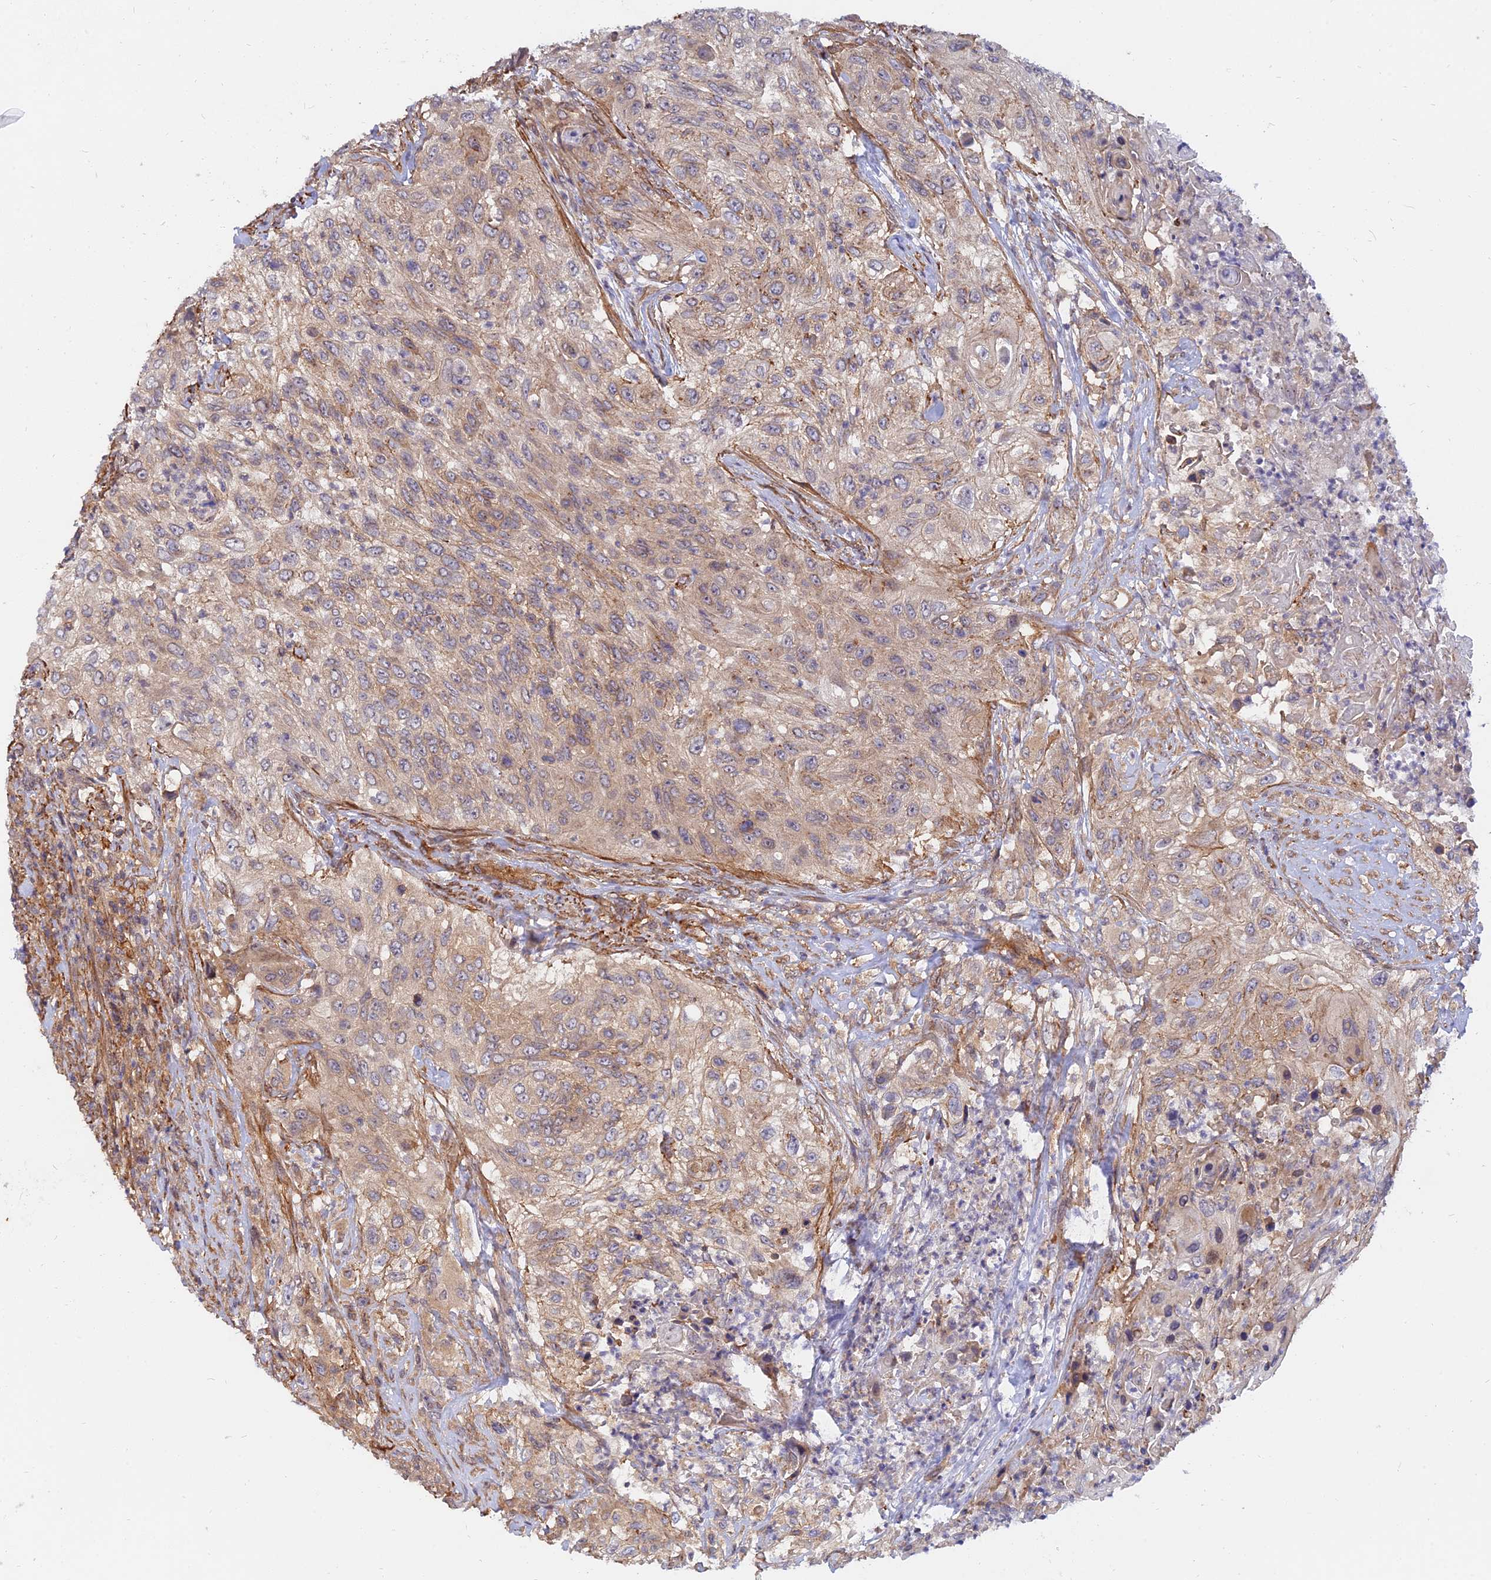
{"staining": {"intensity": "weak", "quantity": "25%-75%", "location": "cytoplasmic/membranous"}, "tissue": "urothelial cancer", "cell_type": "Tumor cells", "image_type": "cancer", "snomed": [{"axis": "morphology", "description": "Urothelial carcinoma, High grade"}, {"axis": "topography", "description": "Urinary bladder"}], "caption": "Immunohistochemistry (IHC) histopathology image of neoplastic tissue: human urothelial carcinoma (high-grade) stained using immunohistochemistry (IHC) exhibits low levels of weak protein expression localized specifically in the cytoplasmic/membranous of tumor cells, appearing as a cytoplasmic/membranous brown color.", "gene": "WDR41", "patient": {"sex": "female", "age": 60}}